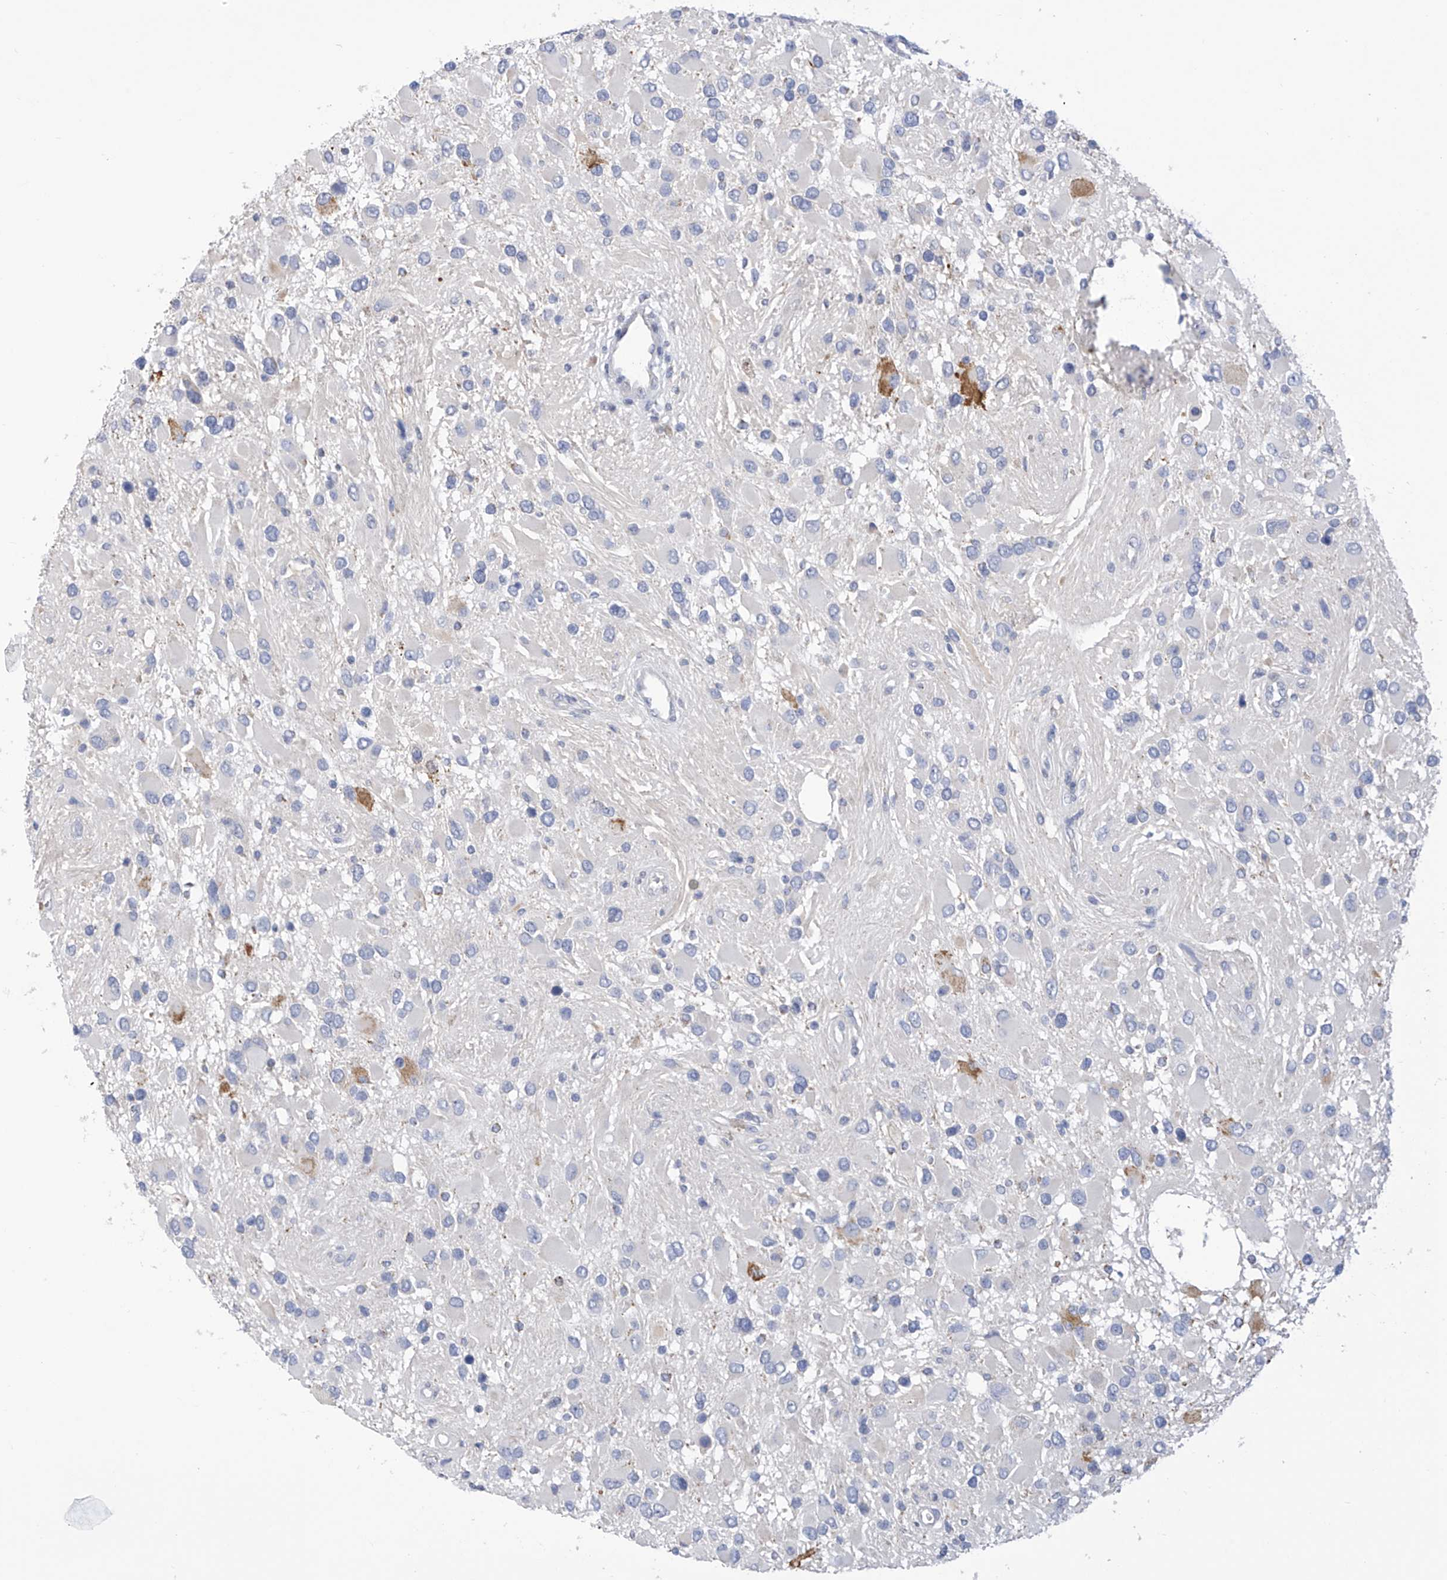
{"staining": {"intensity": "negative", "quantity": "none", "location": "none"}, "tissue": "glioma", "cell_type": "Tumor cells", "image_type": "cancer", "snomed": [{"axis": "morphology", "description": "Glioma, malignant, High grade"}, {"axis": "topography", "description": "Brain"}], "caption": "Tumor cells are negative for brown protein staining in glioma.", "gene": "IBA57", "patient": {"sex": "male", "age": 53}}